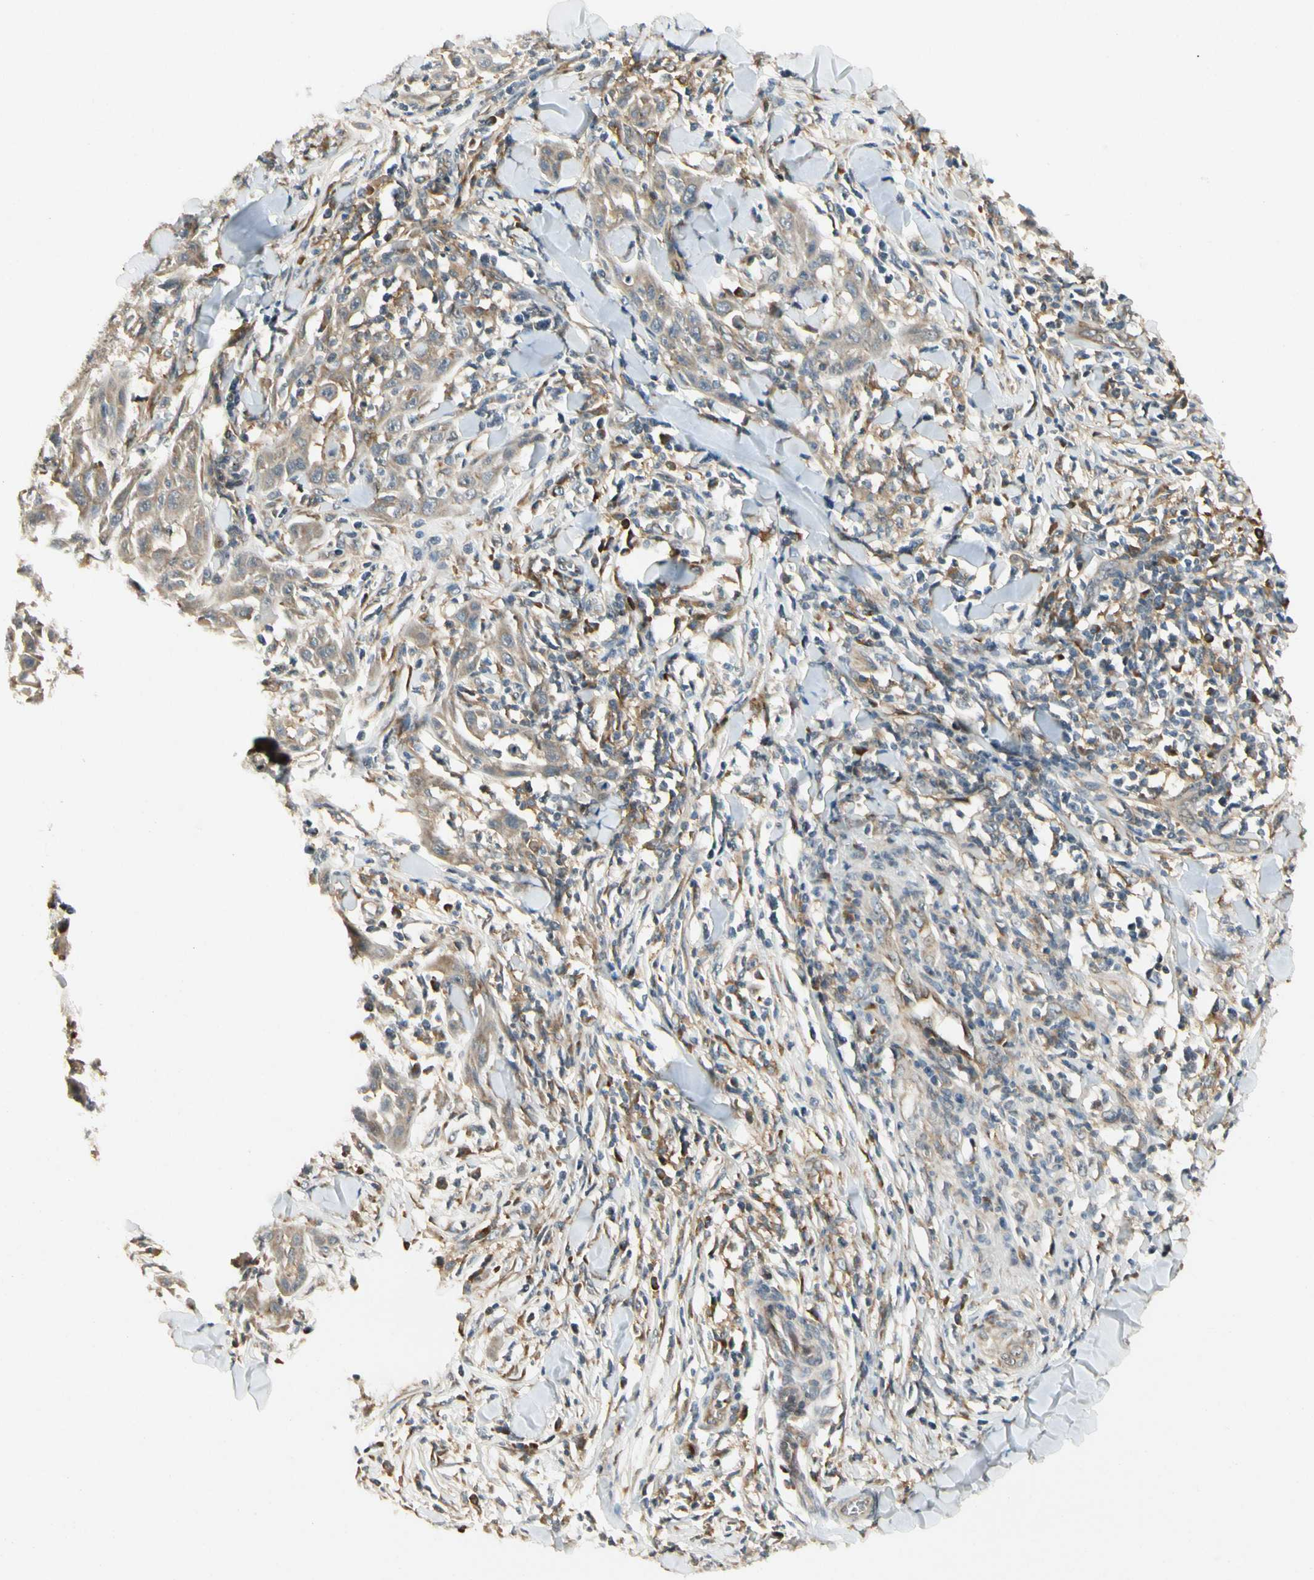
{"staining": {"intensity": "weak", "quantity": ">75%", "location": "cytoplasmic/membranous"}, "tissue": "skin cancer", "cell_type": "Tumor cells", "image_type": "cancer", "snomed": [{"axis": "morphology", "description": "Squamous cell carcinoma, NOS"}, {"axis": "topography", "description": "Skin"}], "caption": "High-power microscopy captured an immunohistochemistry micrograph of skin cancer, revealing weak cytoplasmic/membranous staining in about >75% of tumor cells.", "gene": "FNDC3B", "patient": {"sex": "male", "age": 24}}